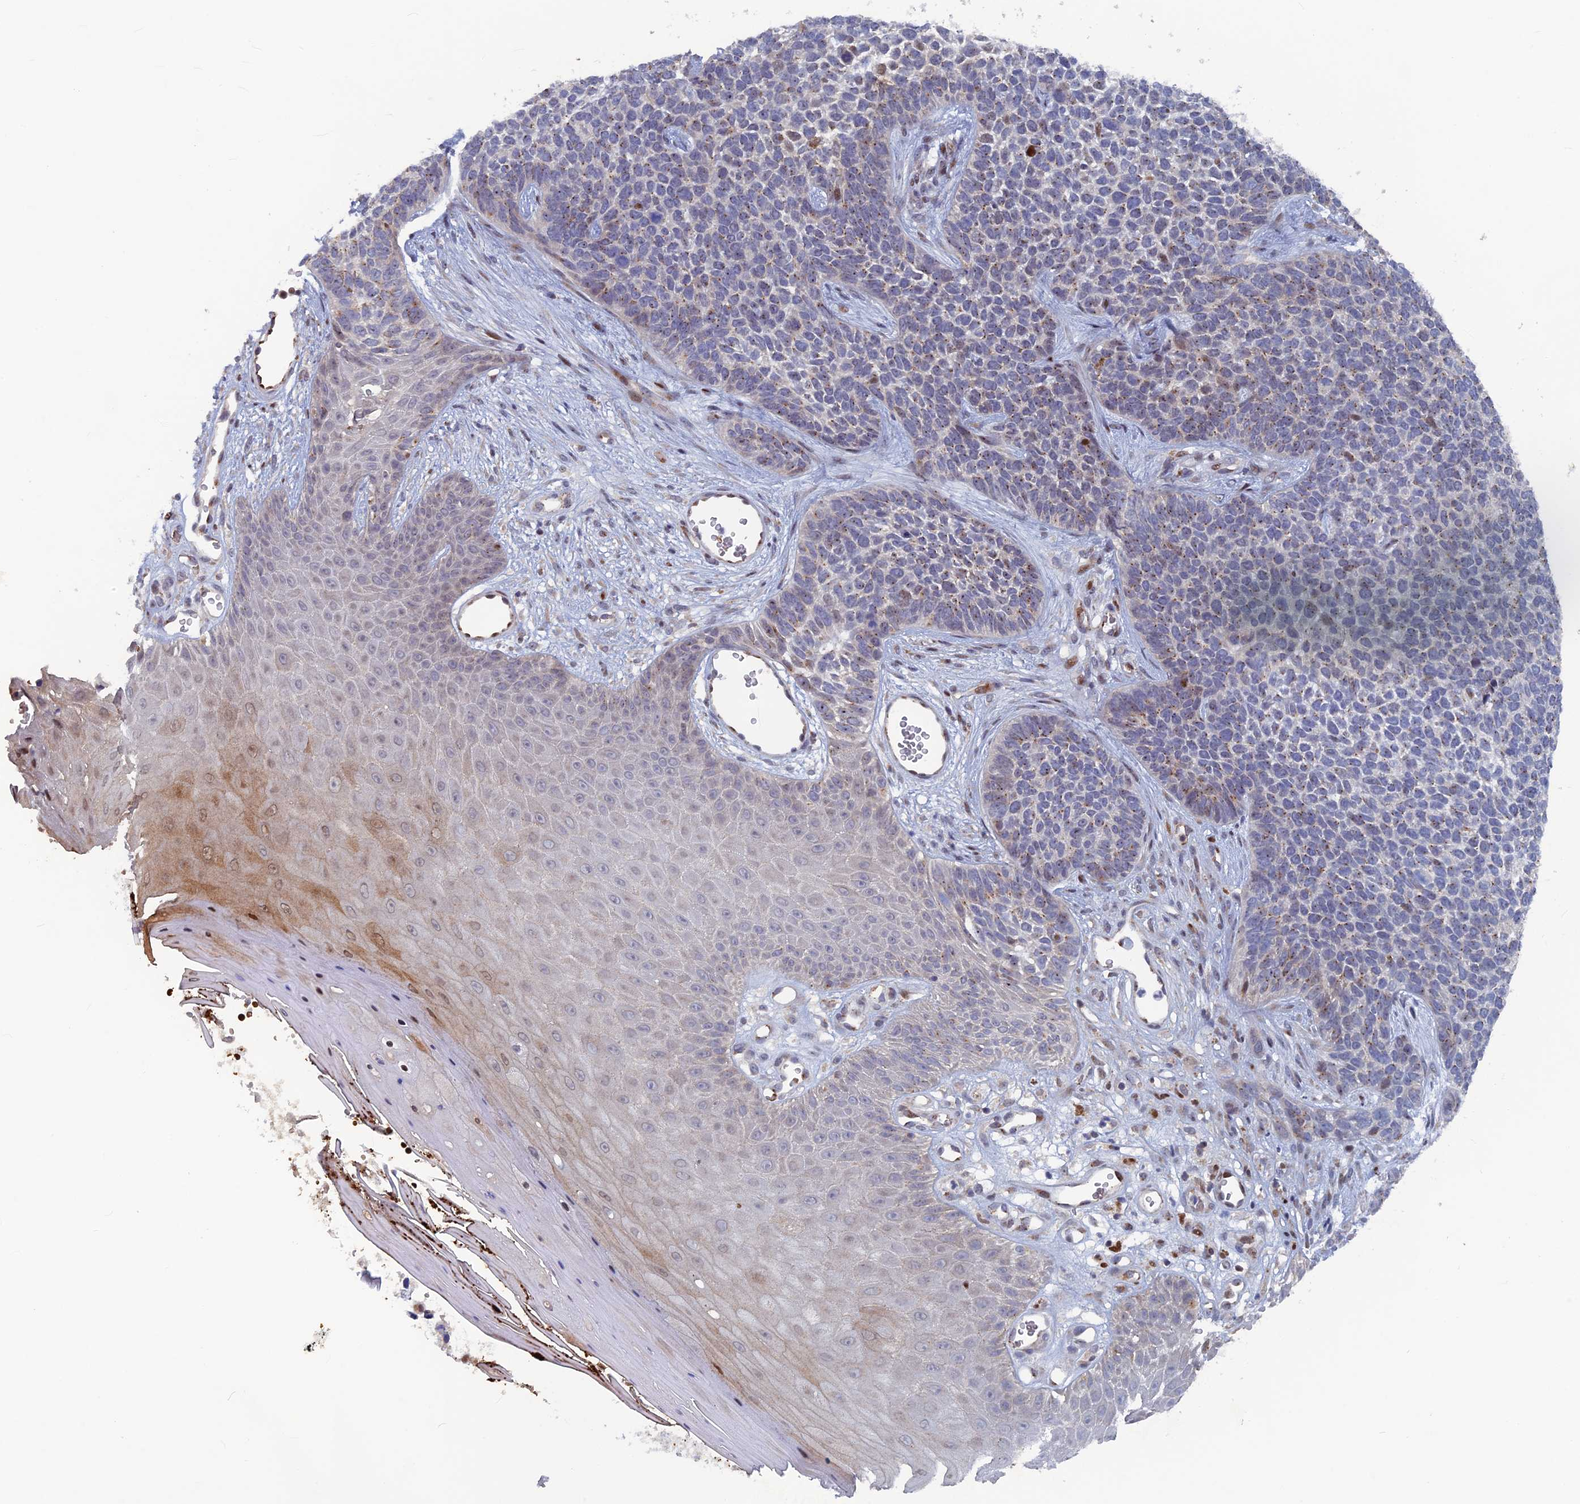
{"staining": {"intensity": "weak", "quantity": "<25%", "location": "cytoplasmic/membranous"}, "tissue": "skin cancer", "cell_type": "Tumor cells", "image_type": "cancer", "snomed": [{"axis": "morphology", "description": "Basal cell carcinoma"}, {"axis": "topography", "description": "Skin"}], "caption": "This histopathology image is of skin cancer (basal cell carcinoma) stained with immunohistochemistry (IHC) to label a protein in brown with the nuclei are counter-stained blue. There is no expression in tumor cells.", "gene": "SH3D21", "patient": {"sex": "female", "age": 84}}